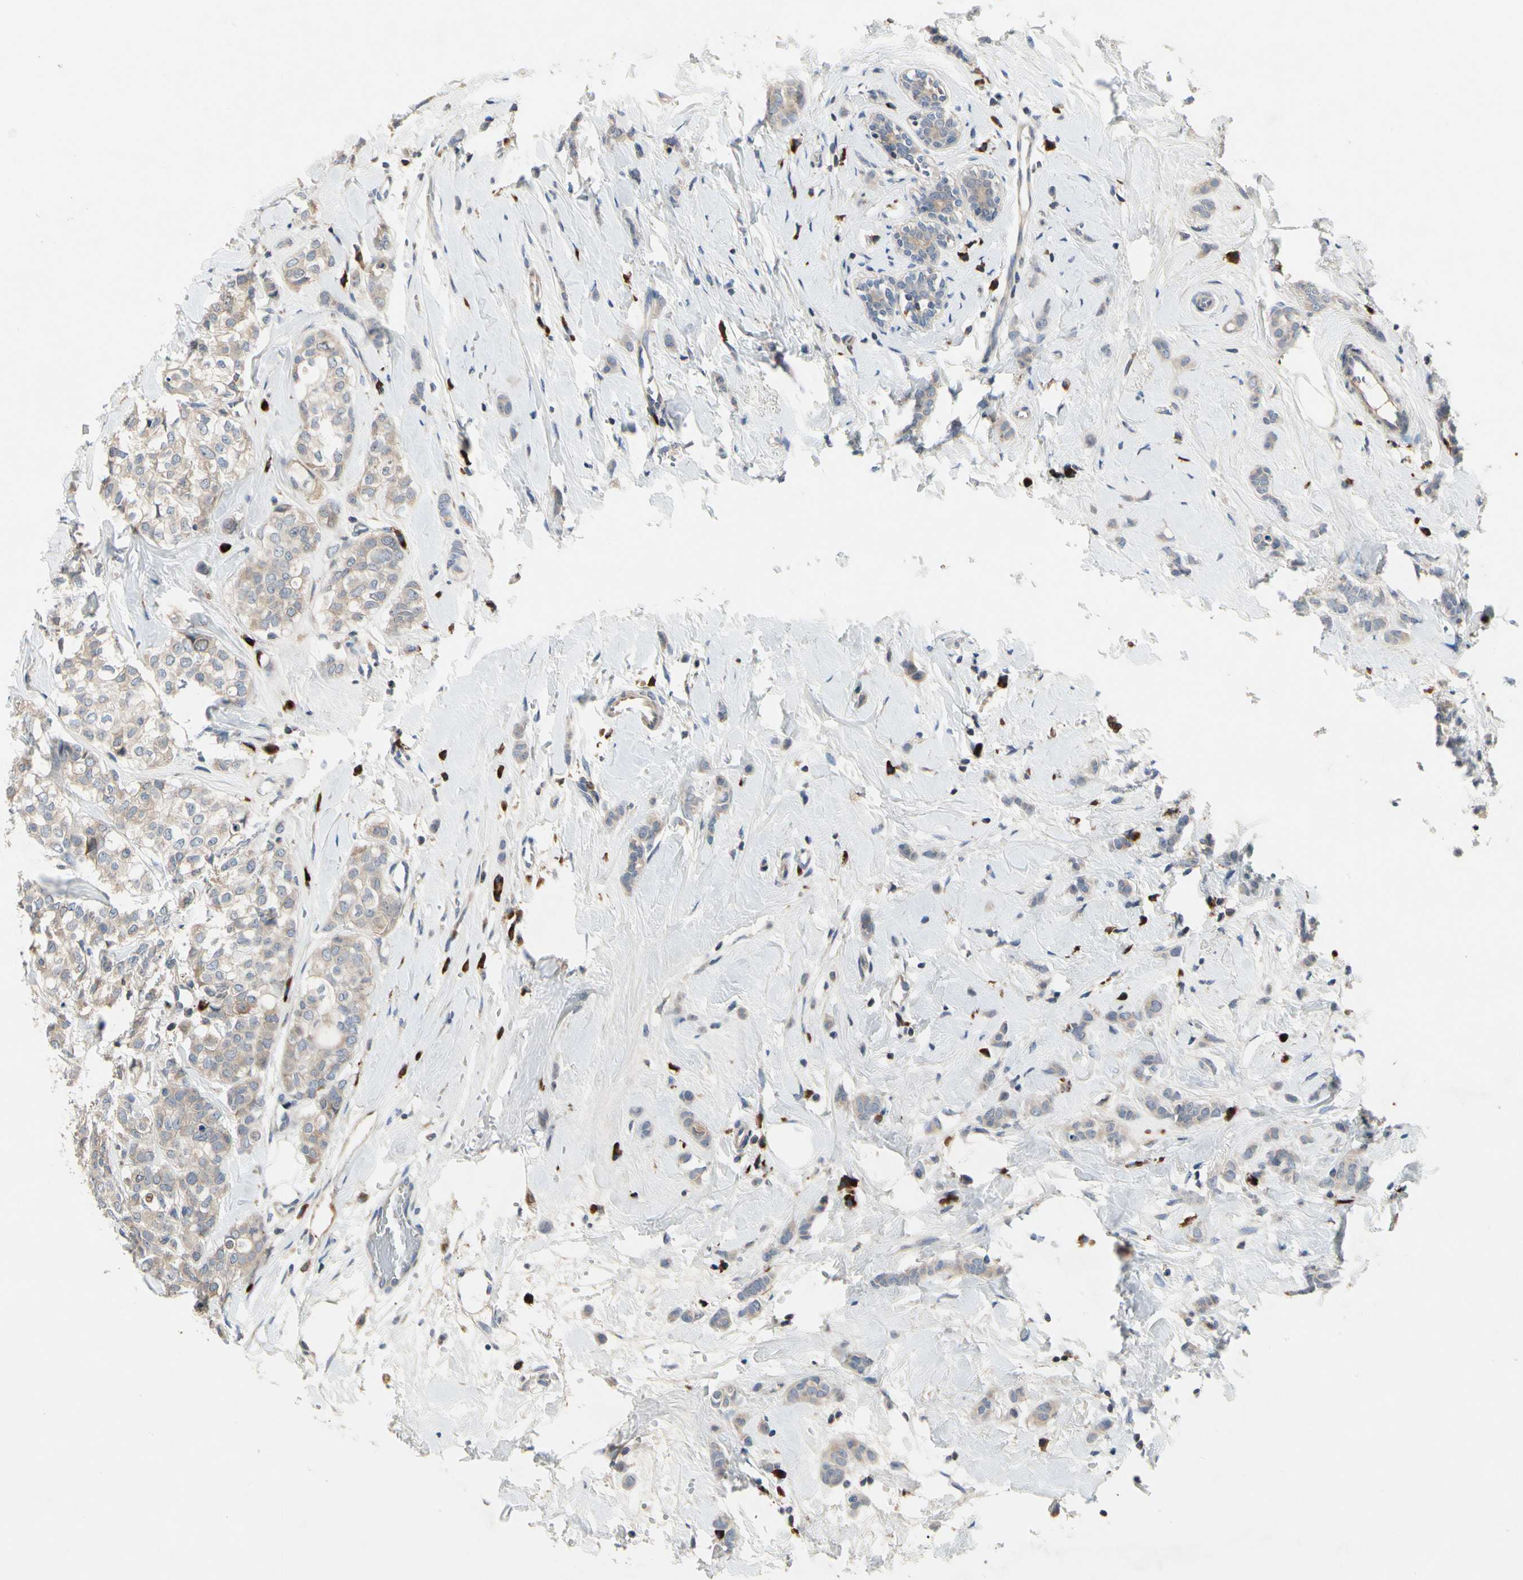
{"staining": {"intensity": "weak", "quantity": ">75%", "location": "cytoplasmic/membranous"}, "tissue": "breast cancer", "cell_type": "Tumor cells", "image_type": "cancer", "snomed": [{"axis": "morphology", "description": "Lobular carcinoma"}, {"axis": "topography", "description": "Breast"}], "caption": "Immunohistochemistry (IHC) staining of breast cancer, which shows low levels of weak cytoplasmic/membranous positivity in approximately >75% of tumor cells indicating weak cytoplasmic/membranous protein expression. The staining was performed using DAB (3,3'-diaminobenzidine) (brown) for protein detection and nuclei were counterstained in hematoxylin (blue).", "gene": "MMEL1", "patient": {"sex": "female", "age": 60}}